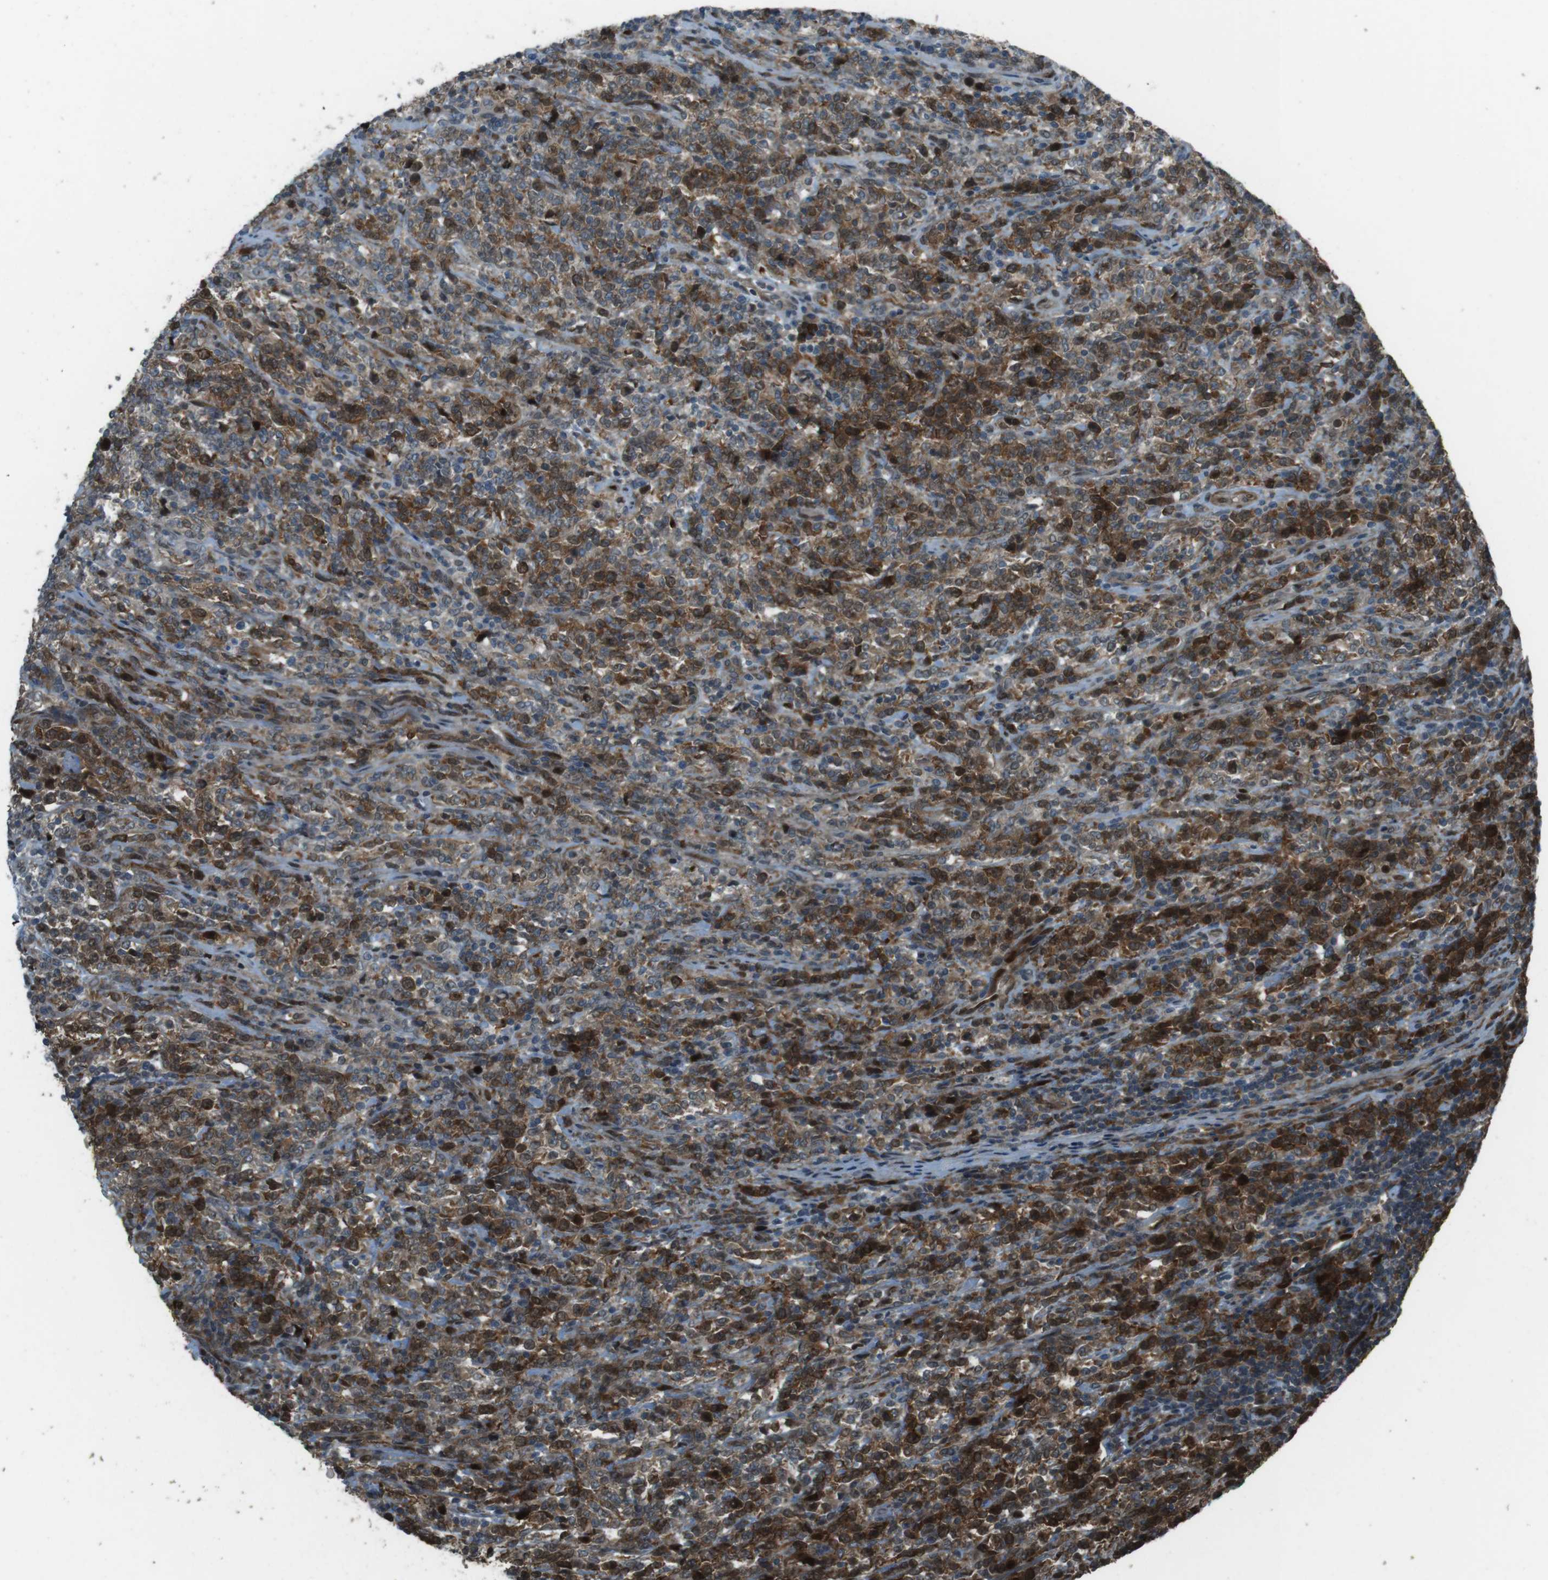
{"staining": {"intensity": "moderate", "quantity": "25%-75%", "location": "cytoplasmic/membranous"}, "tissue": "lymphoma", "cell_type": "Tumor cells", "image_type": "cancer", "snomed": [{"axis": "morphology", "description": "Malignant lymphoma, non-Hodgkin's type, High grade"}, {"axis": "topography", "description": "Soft tissue"}], "caption": "High-grade malignant lymphoma, non-Hodgkin's type tissue displays moderate cytoplasmic/membranous expression in approximately 25%-75% of tumor cells", "gene": "ZNF330", "patient": {"sex": "male", "age": 18}}